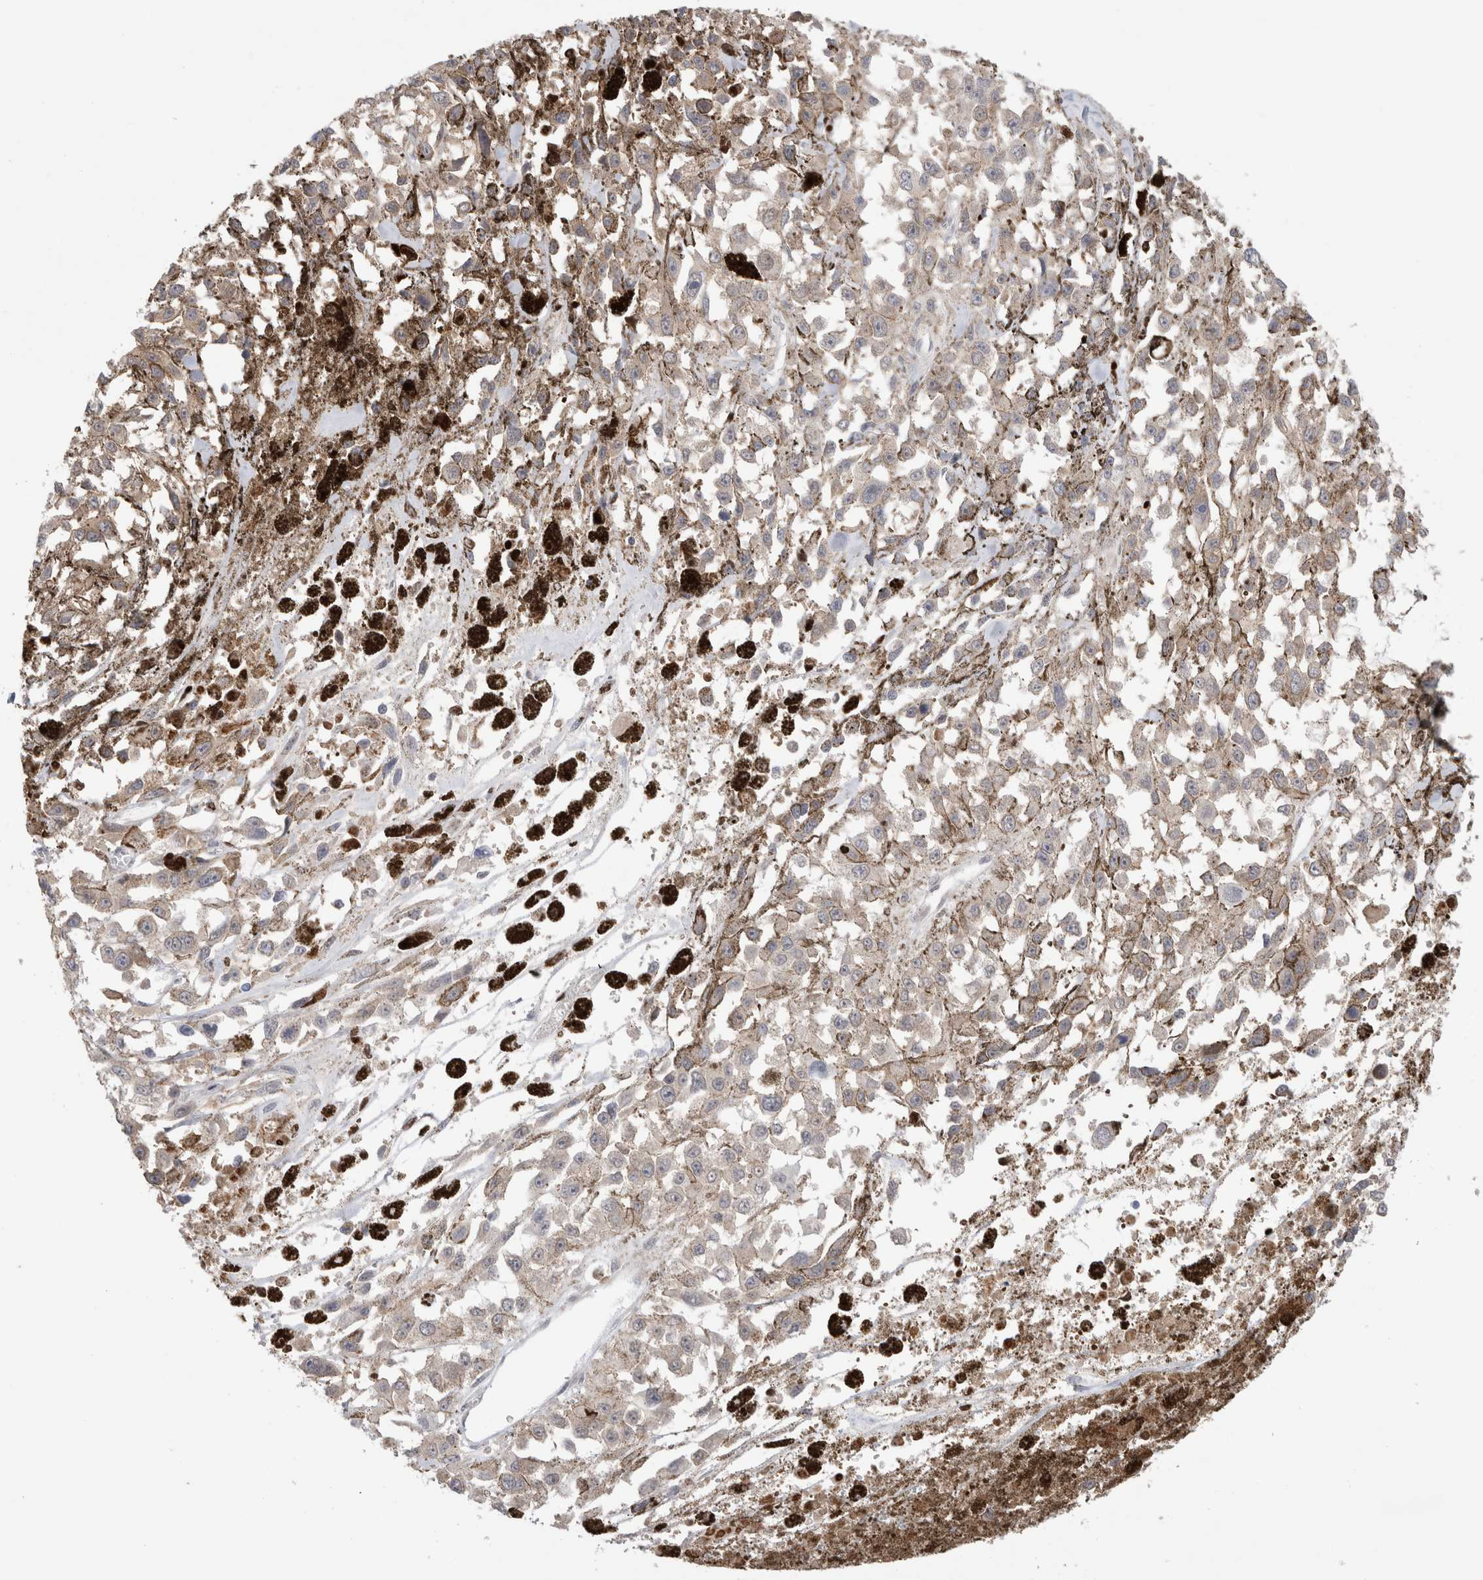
{"staining": {"intensity": "negative", "quantity": "none", "location": "none"}, "tissue": "melanoma", "cell_type": "Tumor cells", "image_type": "cancer", "snomed": [{"axis": "morphology", "description": "Malignant melanoma, Metastatic site"}, {"axis": "topography", "description": "Lymph node"}], "caption": "Immunohistochemistry (IHC) image of neoplastic tissue: human malignant melanoma (metastatic site) stained with DAB demonstrates no significant protein staining in tumor cells. The staining is performed using DAB brown chromogen with nuclei counter-stained in using hematoxylin.", "gene": "NDOR1", "patient": {"sex": "male", "age": 59}}